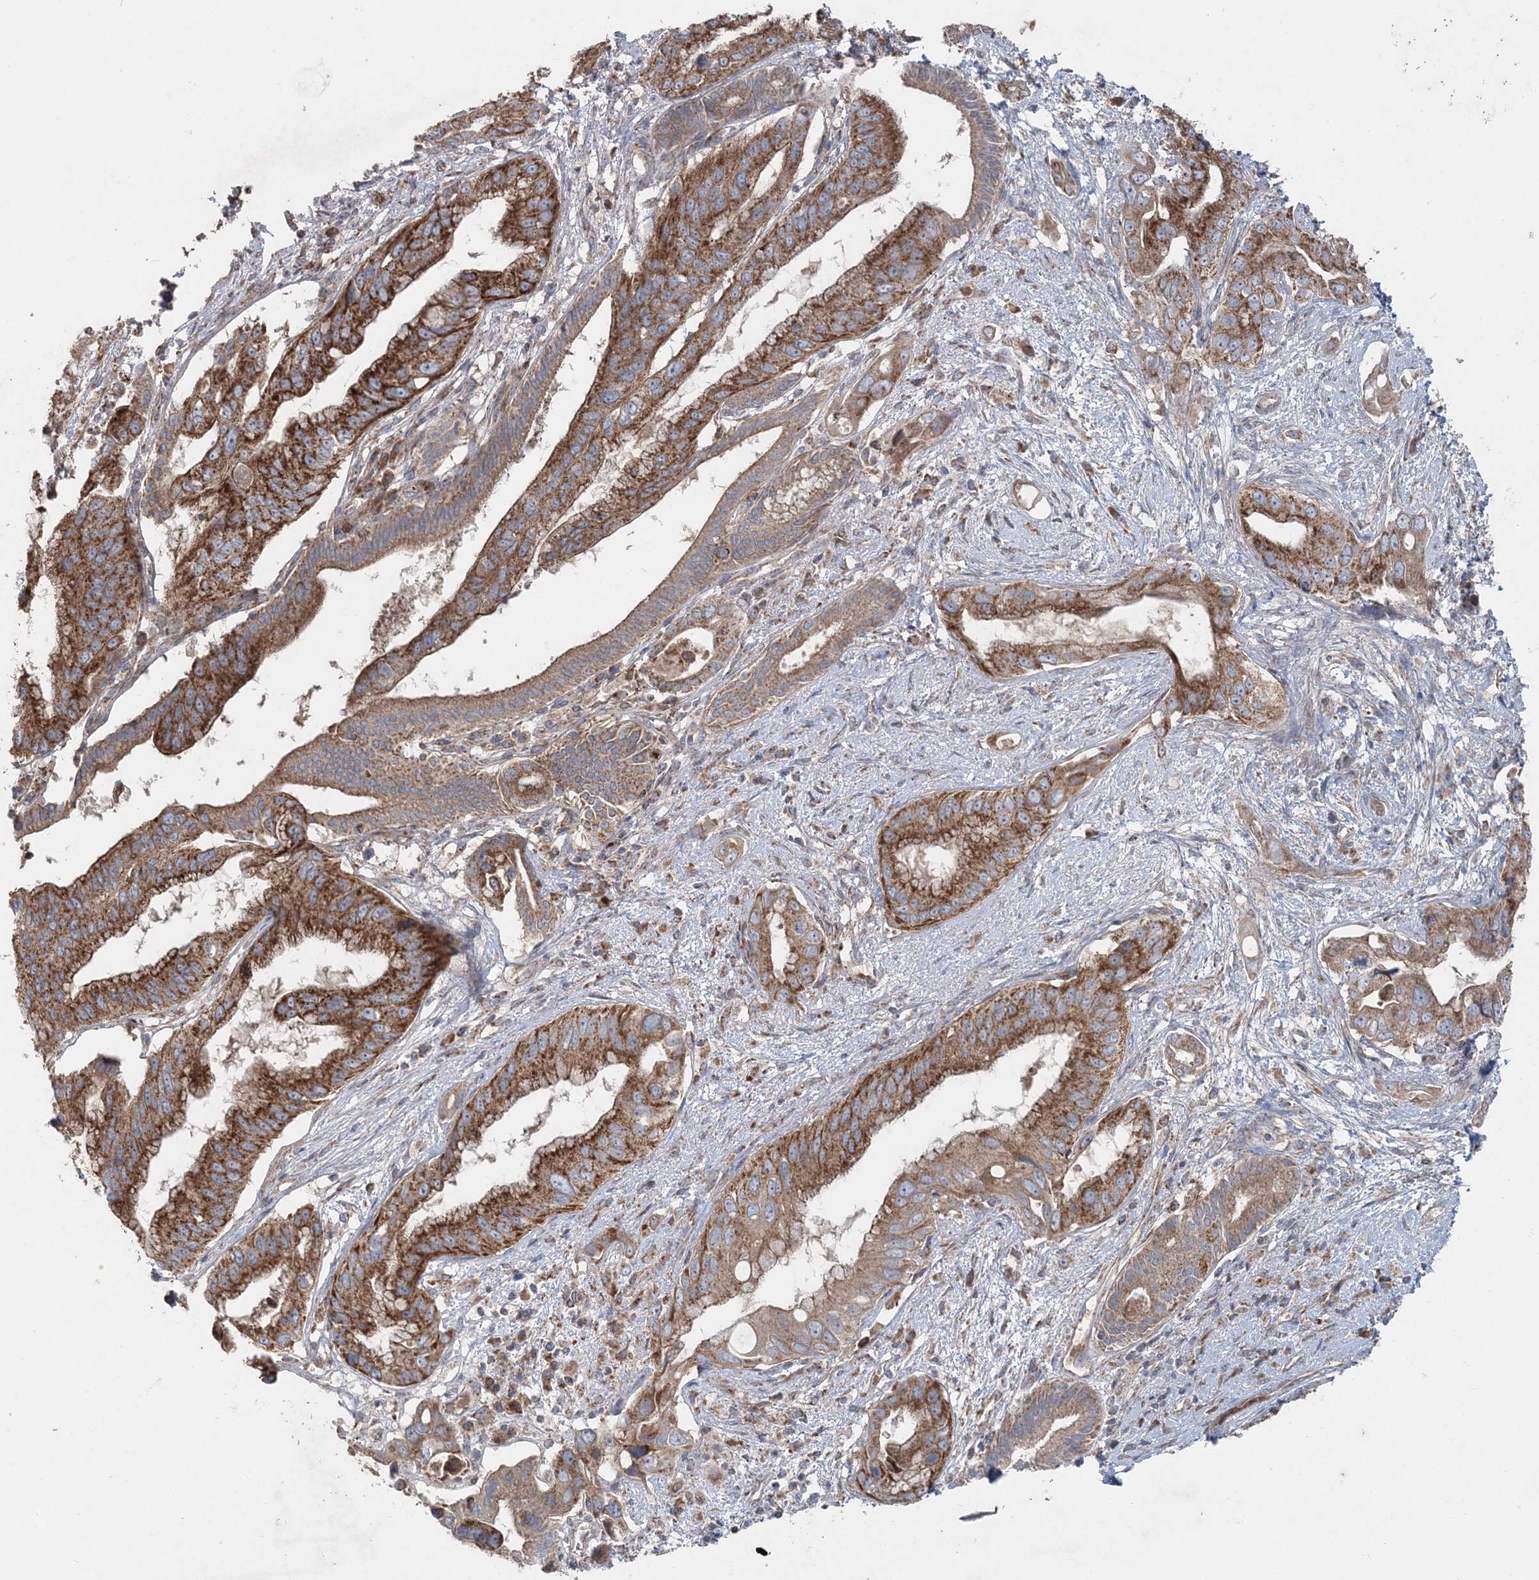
{"staining": {"intensity": "strong", "quantity": ">75%", "location": "cytoplasmic/membranous"}, "tissue": "pancreatic cancer", "cell_type": "Tumor cells", "image_type": "cancer", "snomed": [{"axis": "morphology", "description": "Inflammation, NOS"}, {"axis": "morphology", "description": "Adenocarcinoma, NOS"}, {"axis": "topography", "description": "Pancreas"}], "caption": "Protein staining of pancreatic cancer (adenocarcinoma) tissue shows strong cytoplasmic/membranous staining in approximately >75% of tumor cells.", "gene": "LRPPRC", "patient": {"sex": "female", "age": 56}}